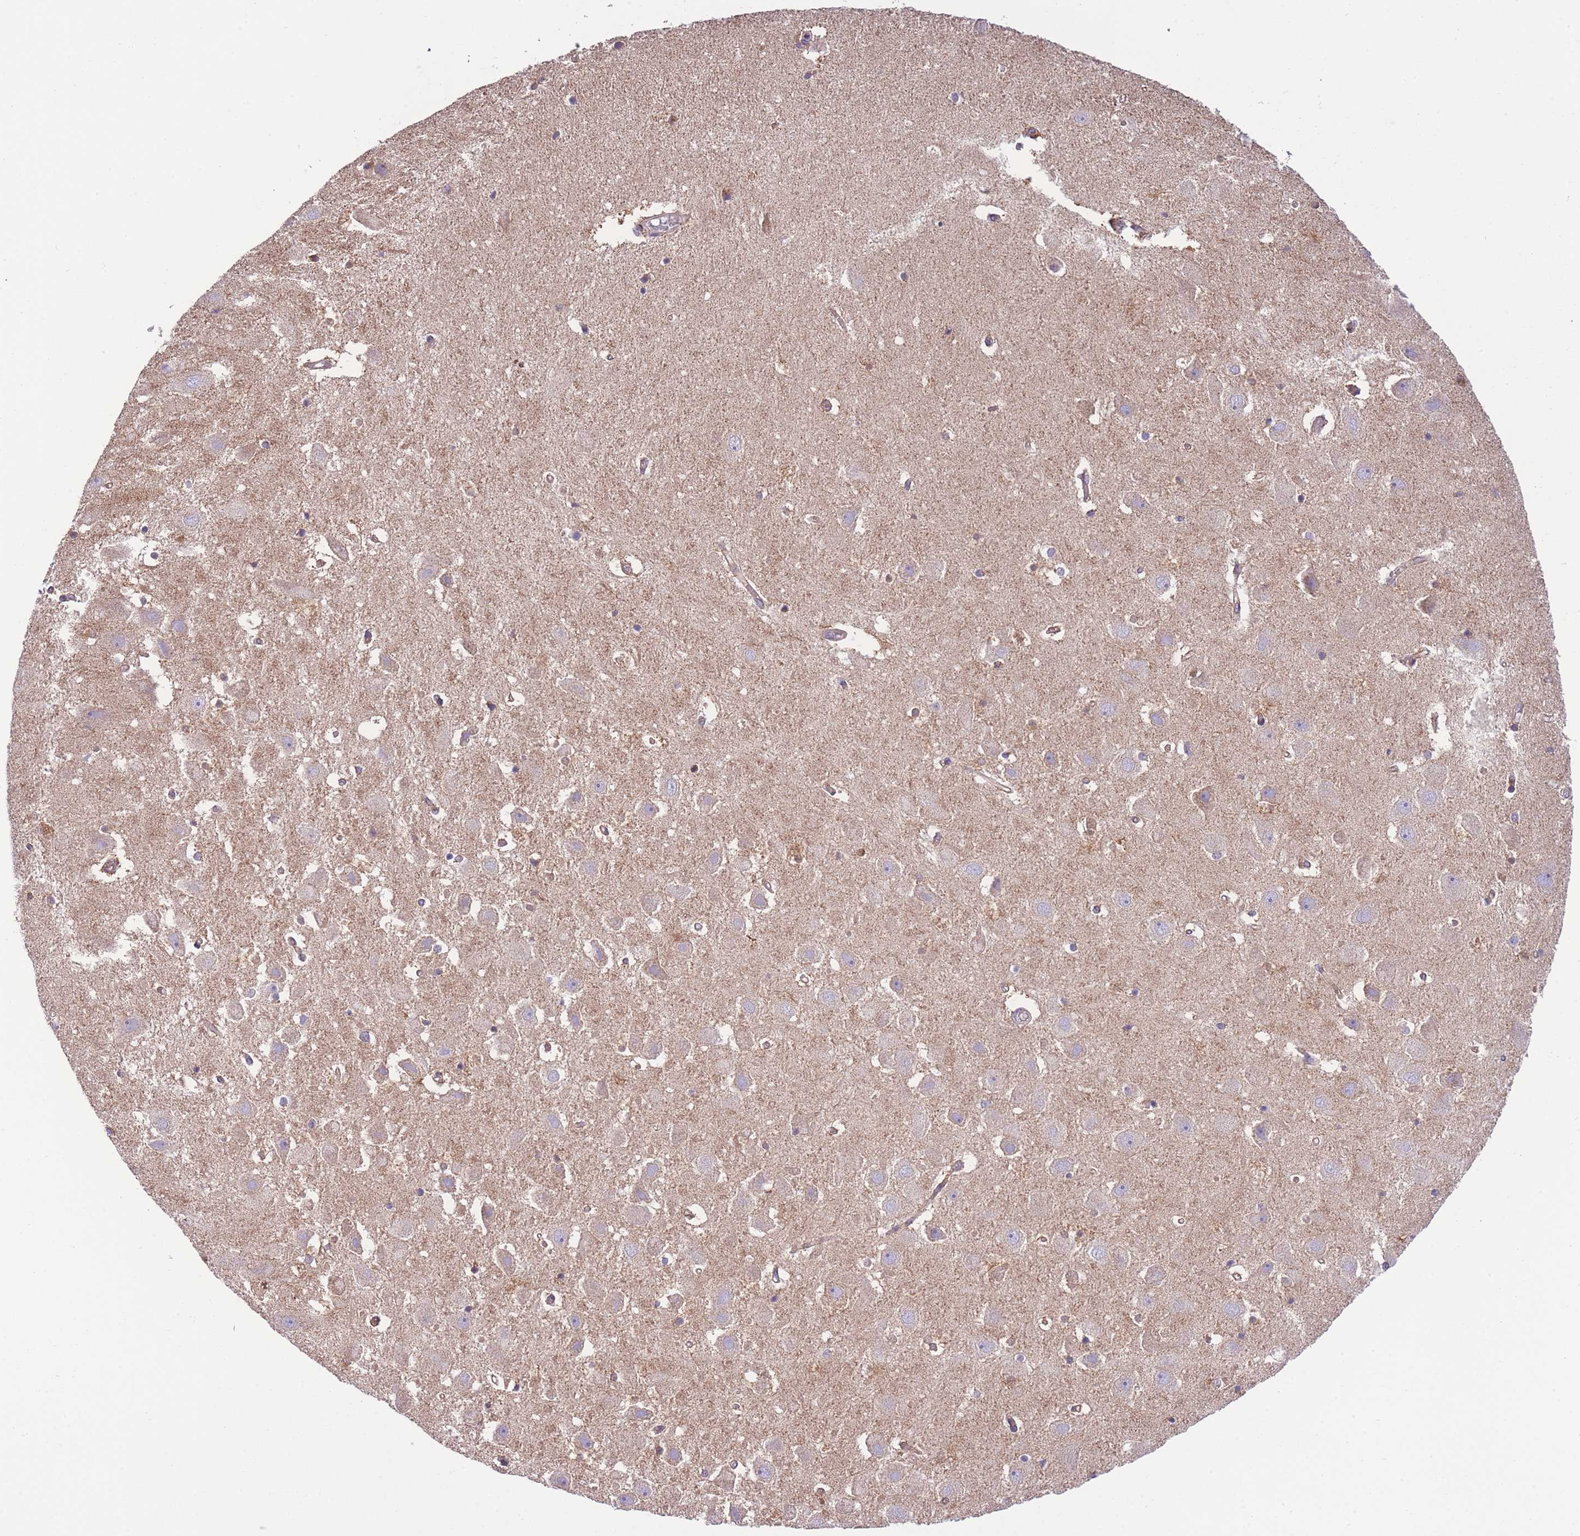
{"staining": {"intensity": "moderate", "quantity": "25%-75%", "location": "cytoplasmic/membranous"}, "tissue": "hippocampus", "cell_type": "Glial cells", "image_type": "normal", "snomed": [{"axis": "morphology", "description": "Normal tissue, NOS"}, {"axis": "topography", "description": "Hippocampus"}], "caption": "Moderate cytoplasmic/membranous staining is present in approximately 25%-75% of glial cells in benign hippocampus.", "gene": "ST3GAL3", "patient": {"sex": "female", "age": 52}}